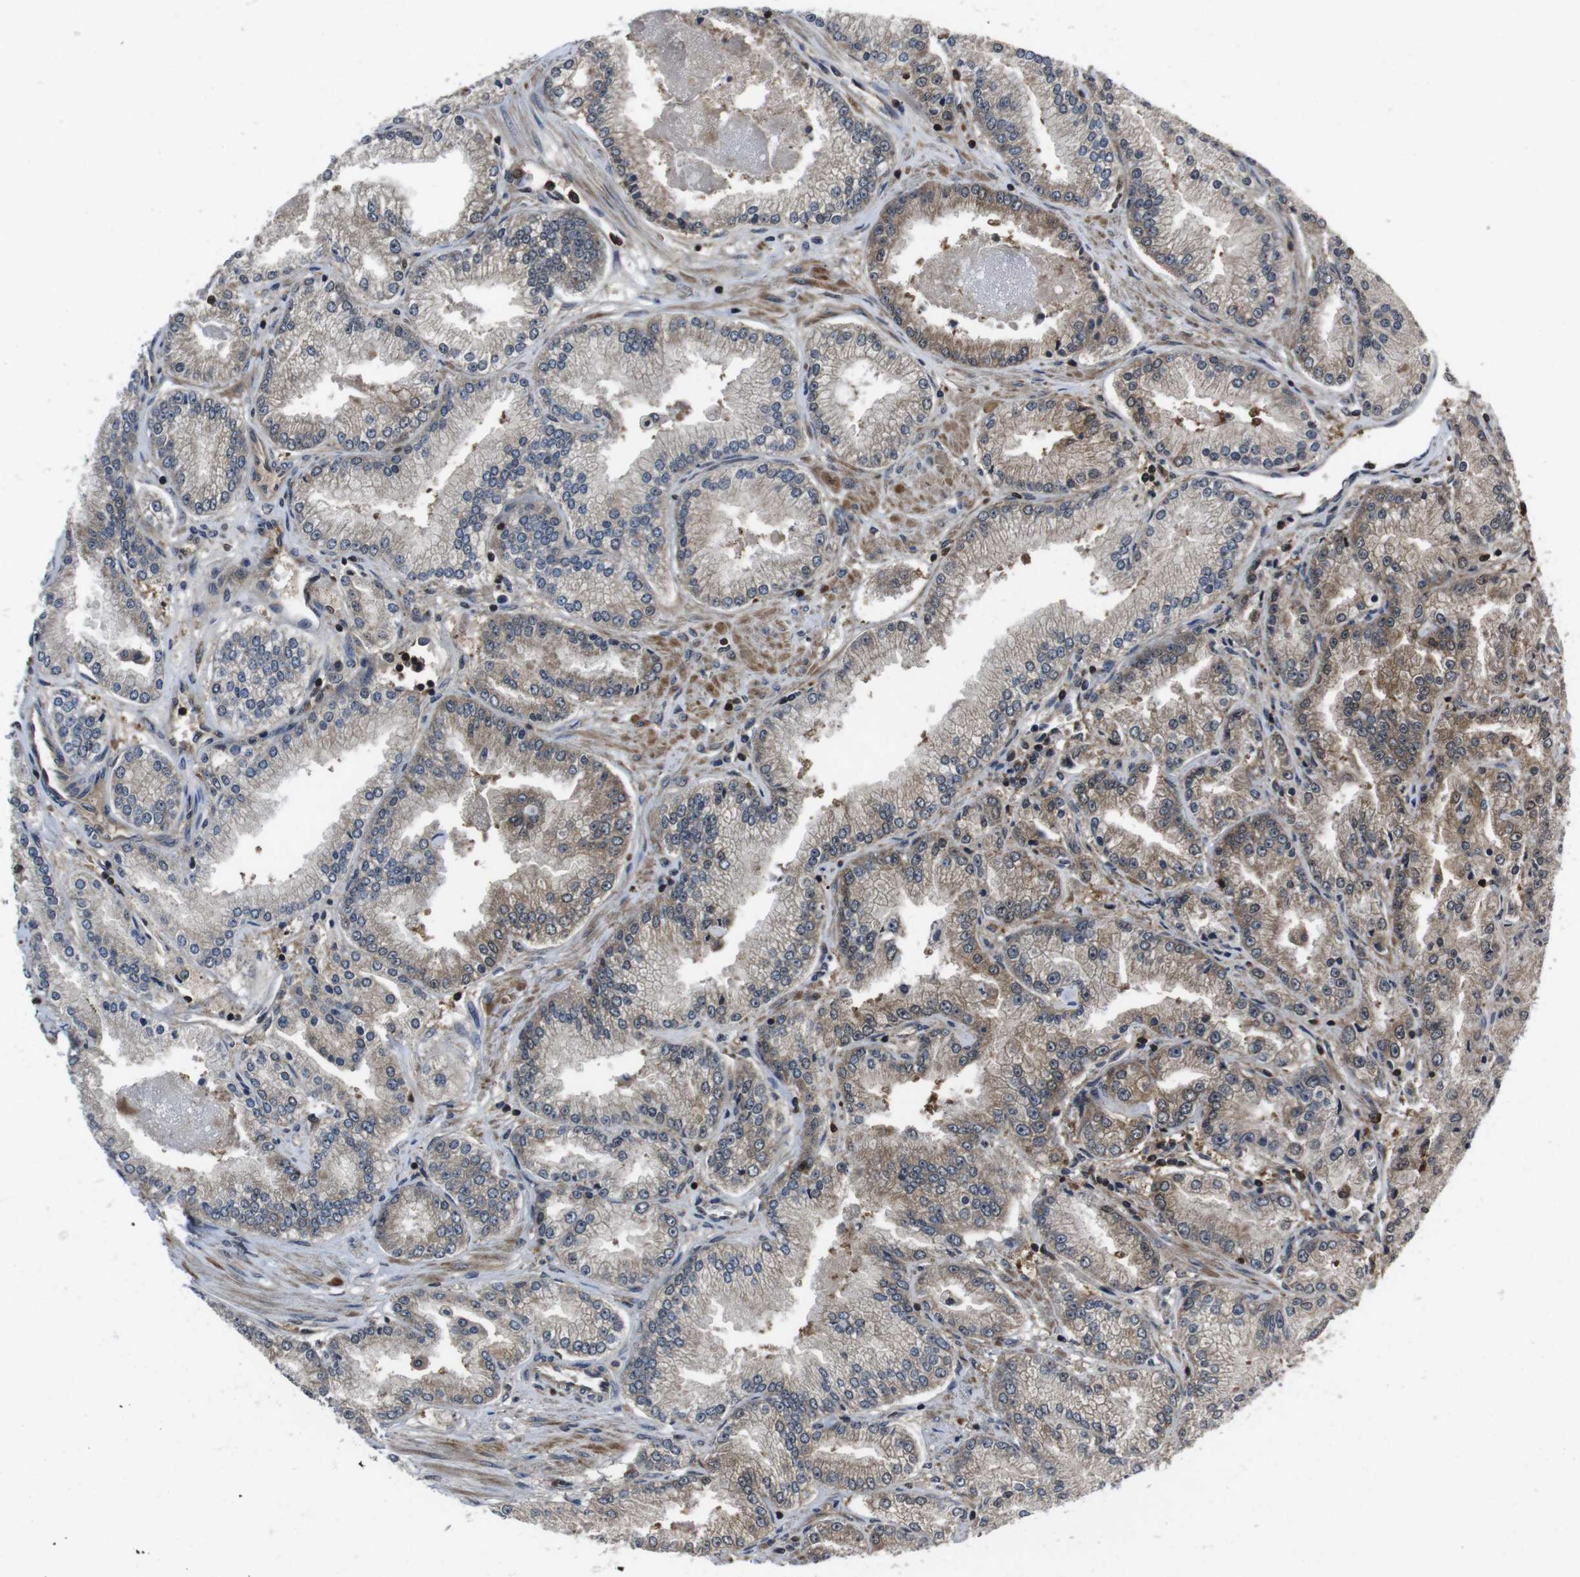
{"staining": {"intensity": "moderate", "quantity": "25%-75%", "location": "cytoplasmic/membranous"}, "tissue": "prostate cancer", "cell_type": "Tumor cells", "image_type": "cancer", "snomed": [{"axis": "morphology", "description": "Adenocarcinoma, High grade"}, {"axis": "topography", "description": "Prostate"}], "caption": "Tumor cells exhibit moderate cytoplasmic/membranous expression in about 25%-75% of cells in prostate cancer.", "gene": "CXCL11", "patient": {"sex": "male", "age": 61}}